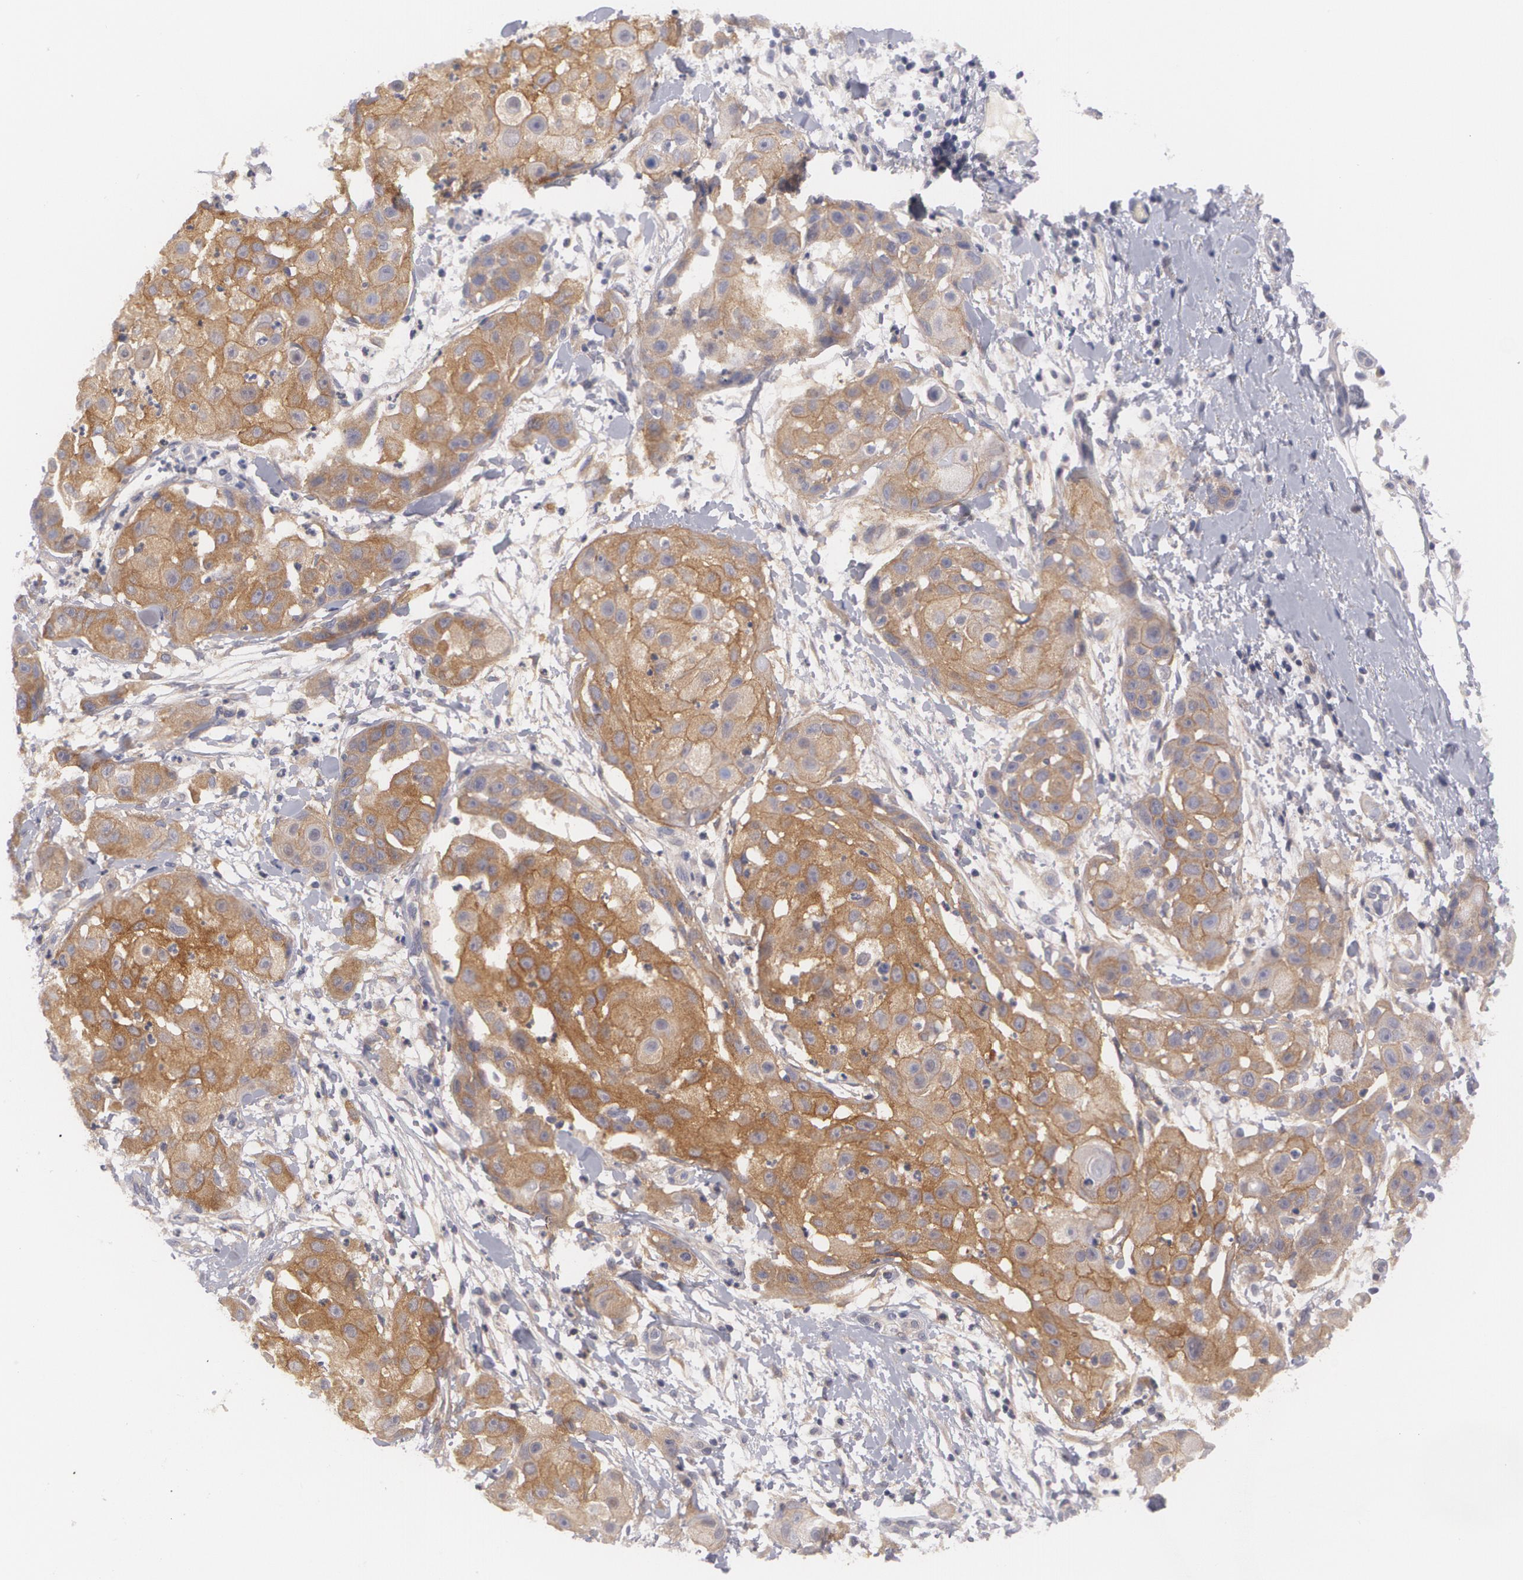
{"staining": {"intensity": "strong", "quantity": ">75%", "location": "cytoplasmic/membranous"}, "tissue": "skin cancer", "cell_type": "Tumor cells", "image_type": "cancer", "snomed": [{"axis": "morphology", "description": "Squamous cell carcinoma, NOS"}, {"axis": "topography", "description": "Skin"}], "caption": "Skin cancer was stained to show a protein in brown. There is high levels of strong cytoplasmic/membranous staining in approximately >75% of tumor cells.", "gene": "CASK", "patient": {"sex": "female", "age": 57}}